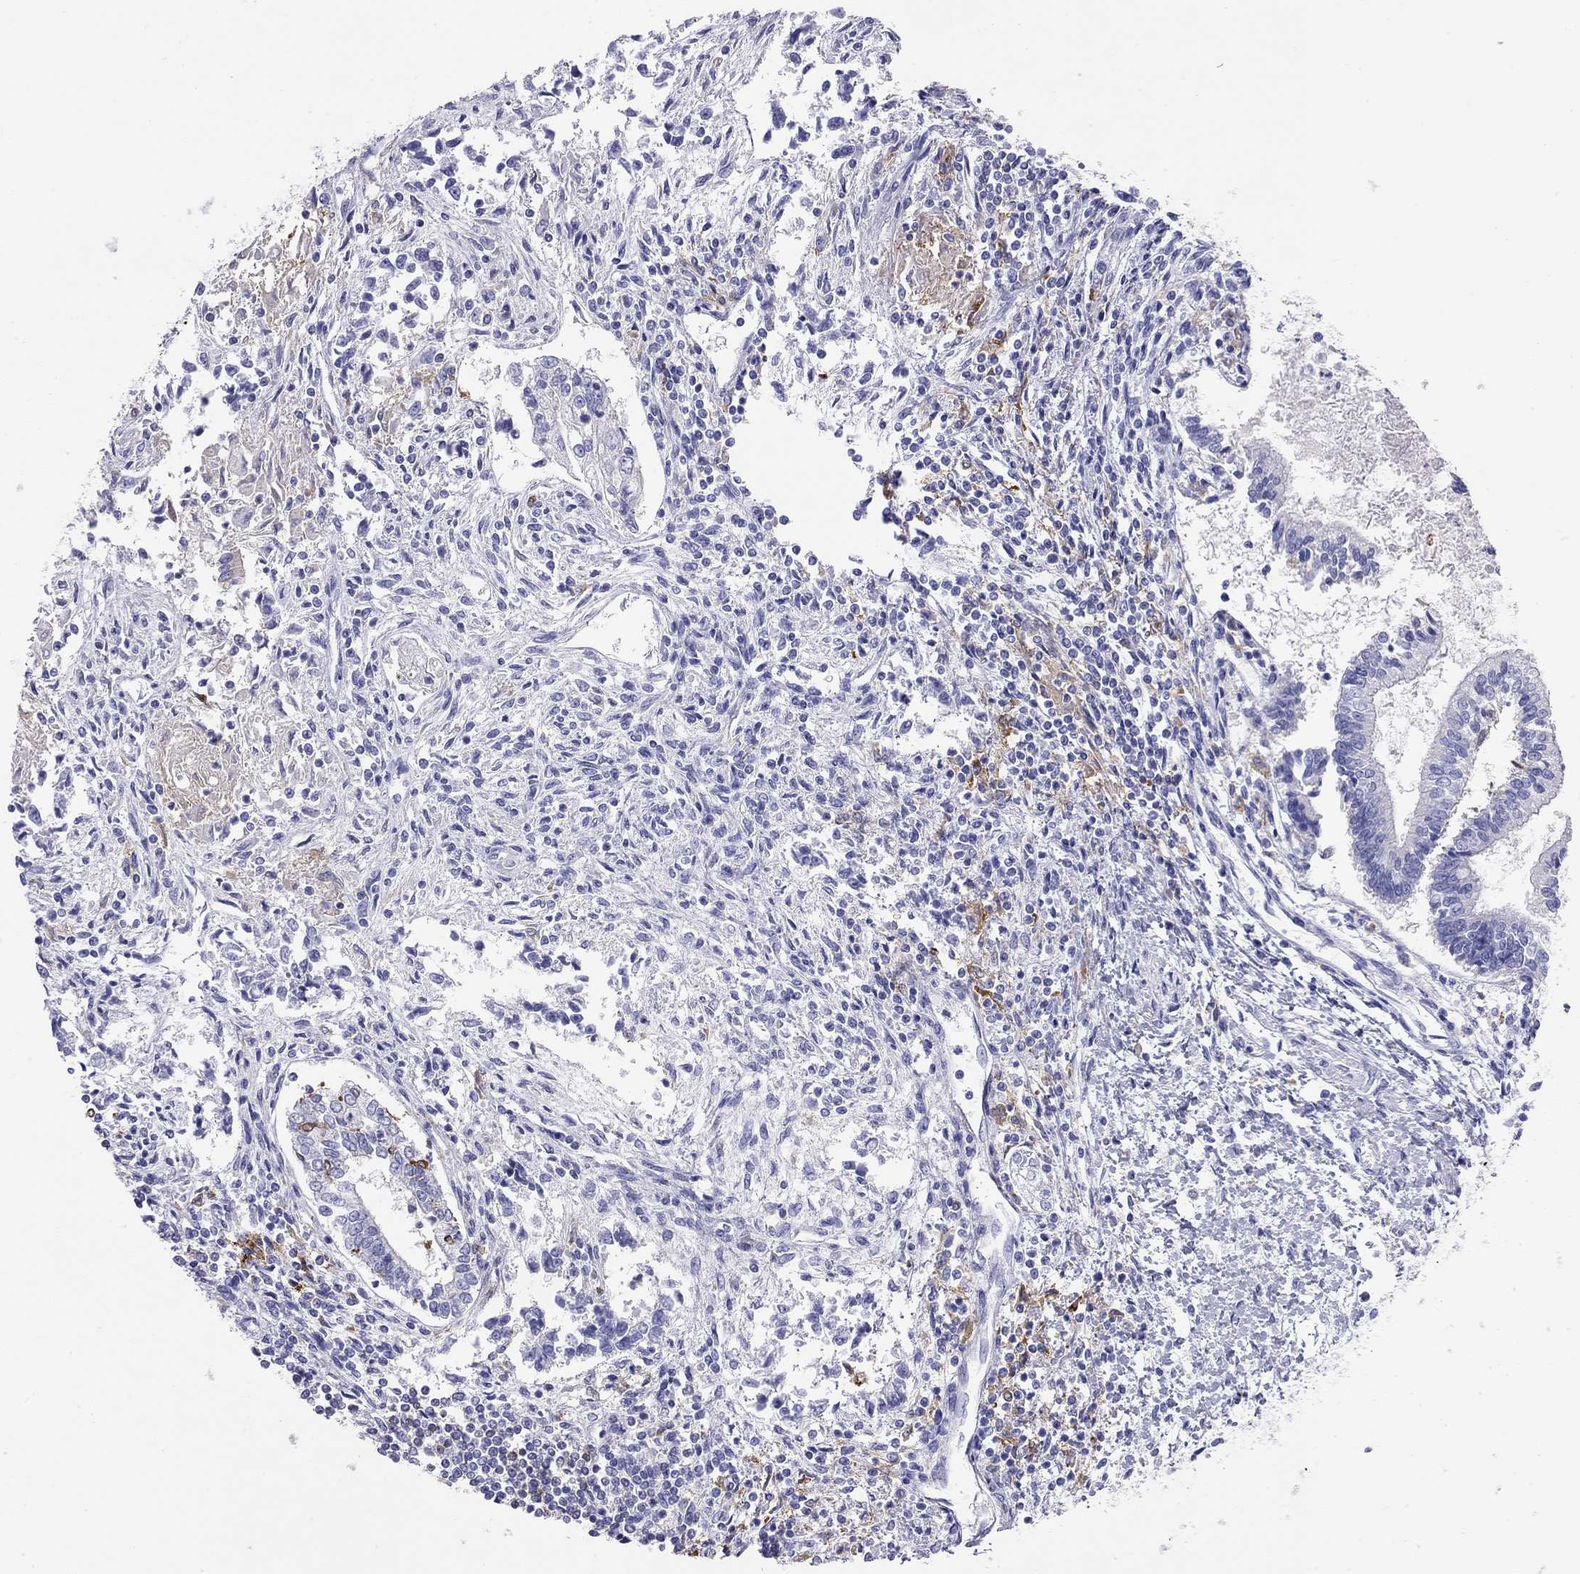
{"staining": {"intensity": "negative", "quantity": "none", "location": "none"}, "tissue": "testis cancer", "cell_type": "Tumor cells", "image_type": "cancer", "snomed": [{"axis": "morphology", "description": "Carcinoma, Embryonal, NOS"}, {"axis": "topography", "description": "Testis"}], "caption": "Immunohistochemical staining of testis embryonal carcinoma demonstrates no significant expression in tumor cells.", "gene": "HLA-DQB2", "patient": {"sex": "male", "age": 37}}